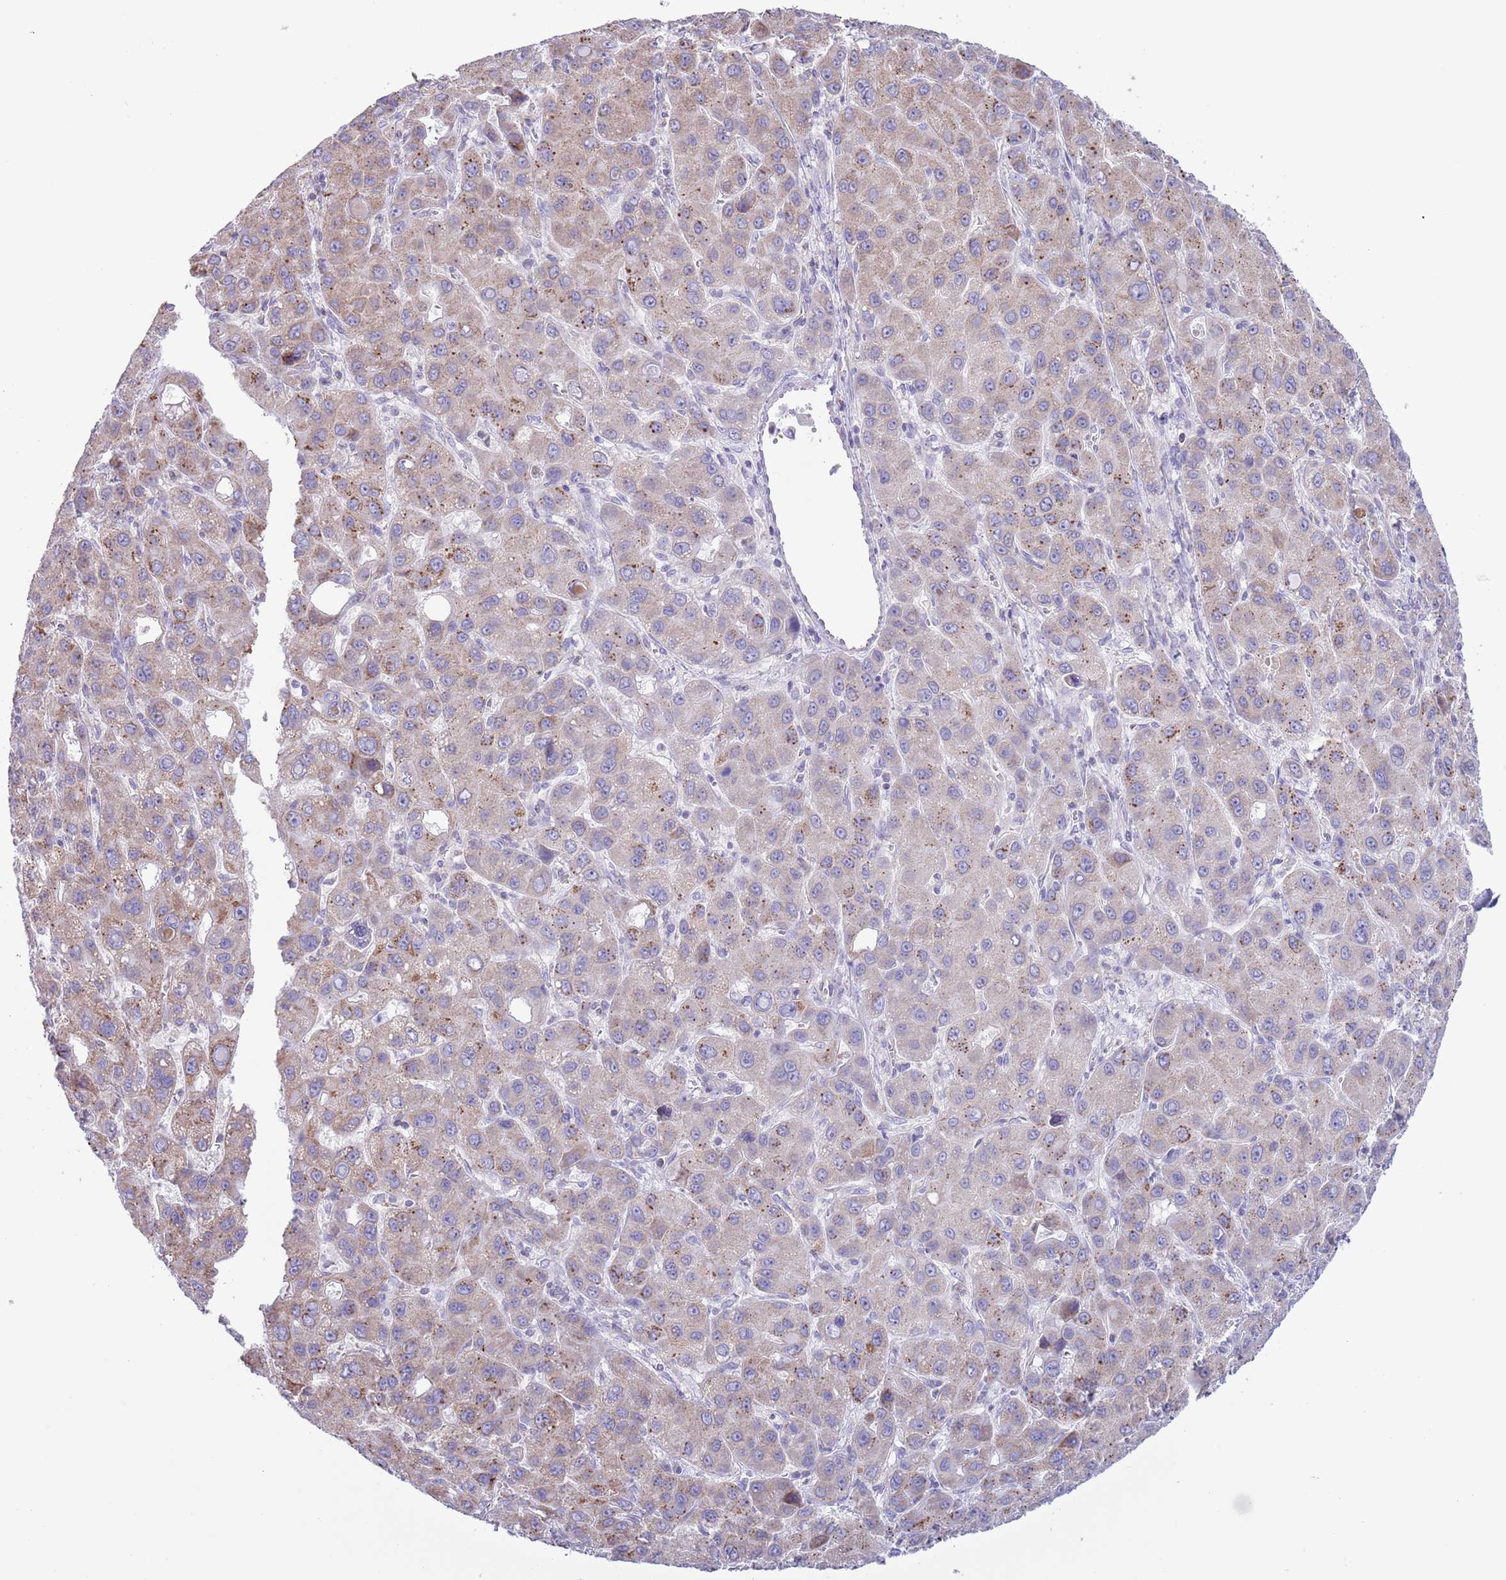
{"staining": {"intensity": "weak", "quantity": "25%-75%", "location": "cytoplasmic/membranous"}, "tissue": "liver cancer", "cell_type": "Tumor cells", "image_type": "cancer", "snomed": [{"axis": "morphology", "description": "Carcinoma, Hepatocellular, NOS"}, {"axis": "topography", "description": "Liver"}], "caption": "Immunohistochemistry (IHC) photomicrograph of liver cancer (hepatocellular carcinoma) stained for a protein (brown), which displays low levels of weak cytoplasmic/membranous staining in about 25%-75% of tumor cells.", "gene": "ATP6V1B1", "patient": {"sex": "male", "age": 55}}